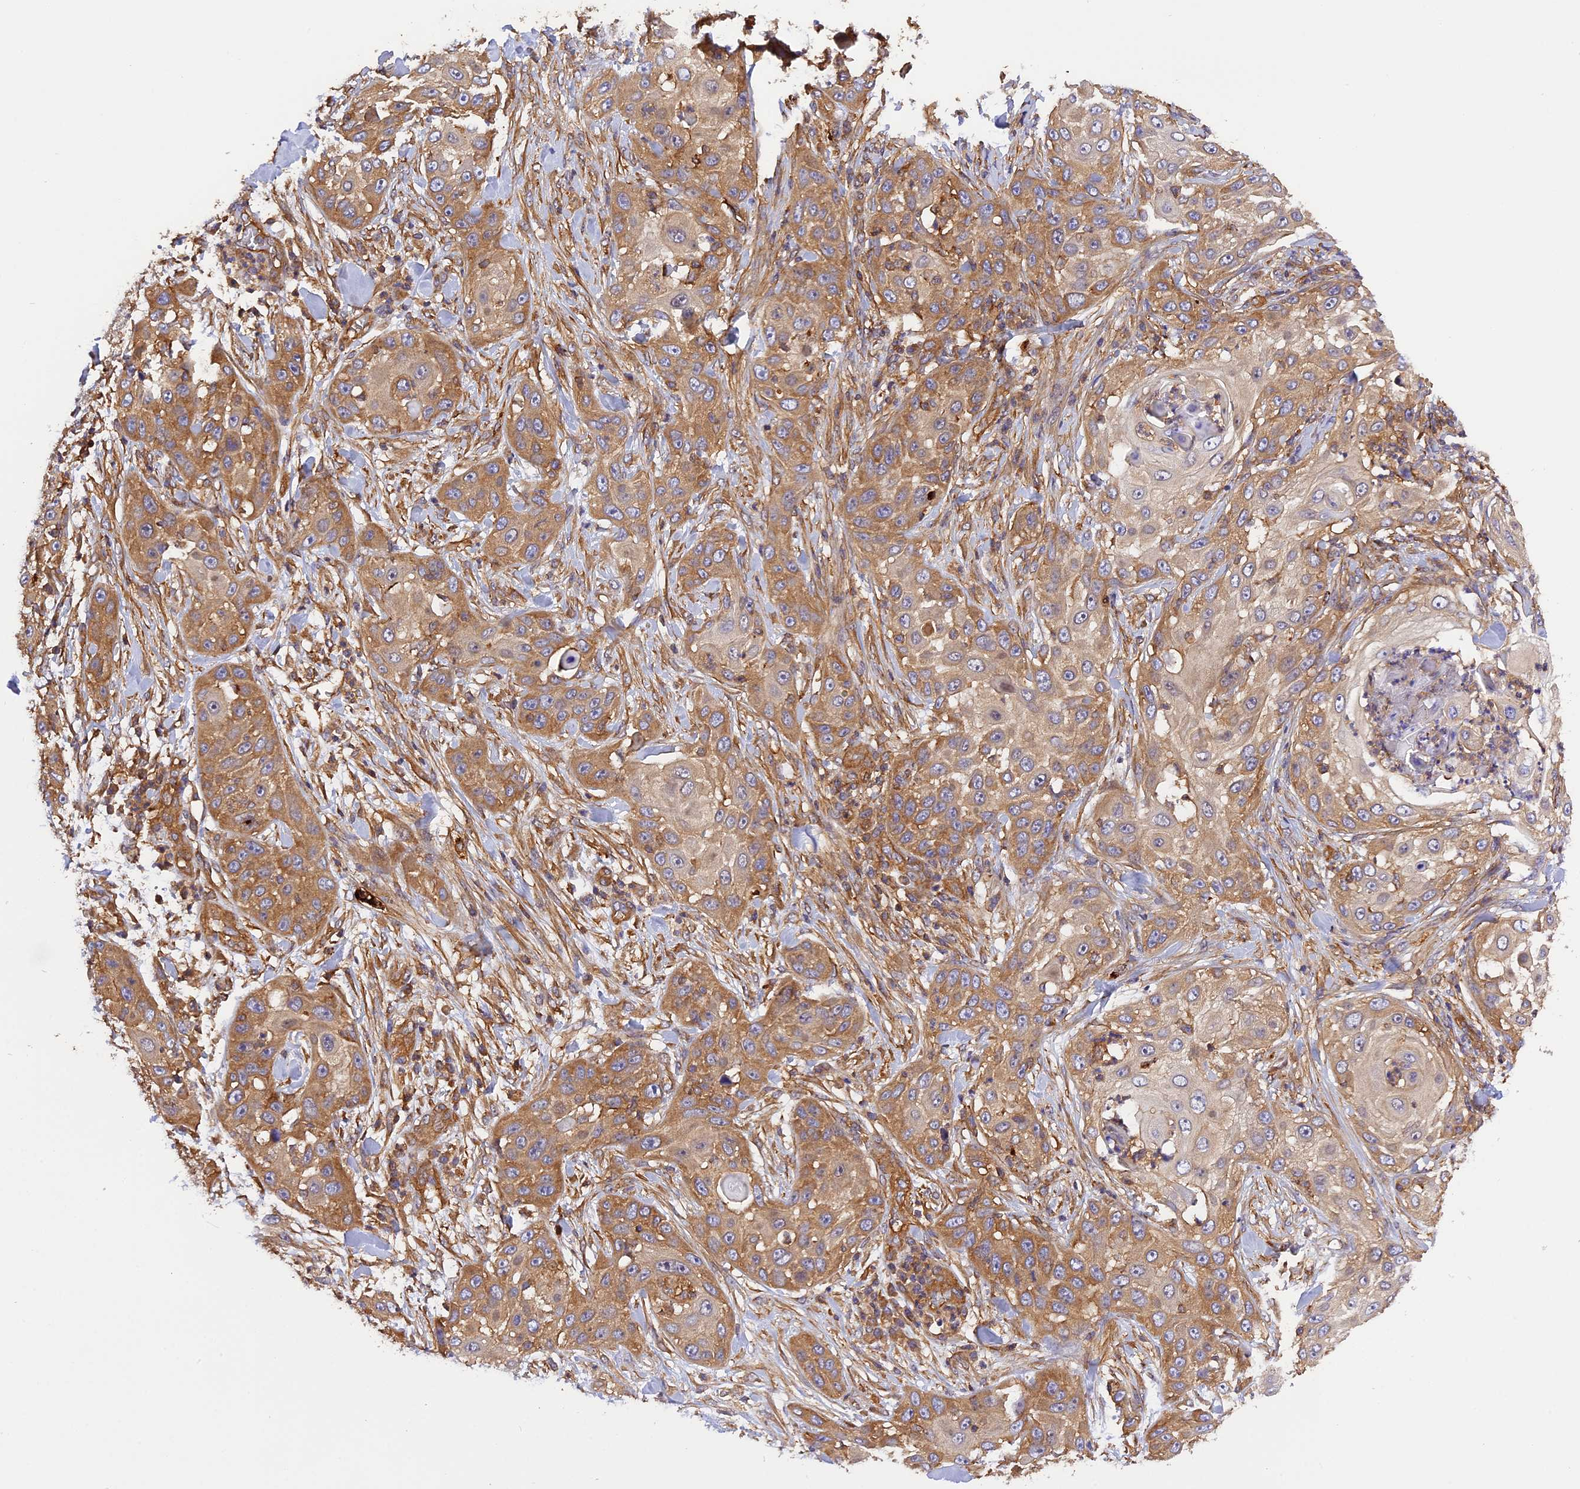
{"staining": {"intensity": "moderate", "quantity": "25%-75%", "location": "cytoplasmic/membranous"}, "tissue": "skin cancer", "cell_type": "Tumor cells", "image_type": "cancer", "snomed": [{"axis": "morphology", "description": "Squamous cell carcinoma, NOS"}, {"axis": "topography", "description": "Skin"}], "caption": "Skin cancer stained with DAB immunohistochemistry (IHC) demonstrates medium levels of moderate cytoplasmic/membranous expression in approximately 25%-75% of tumor cells.", "gene": "C5orf22", "patient": {"sex": "female", "age": 44}}